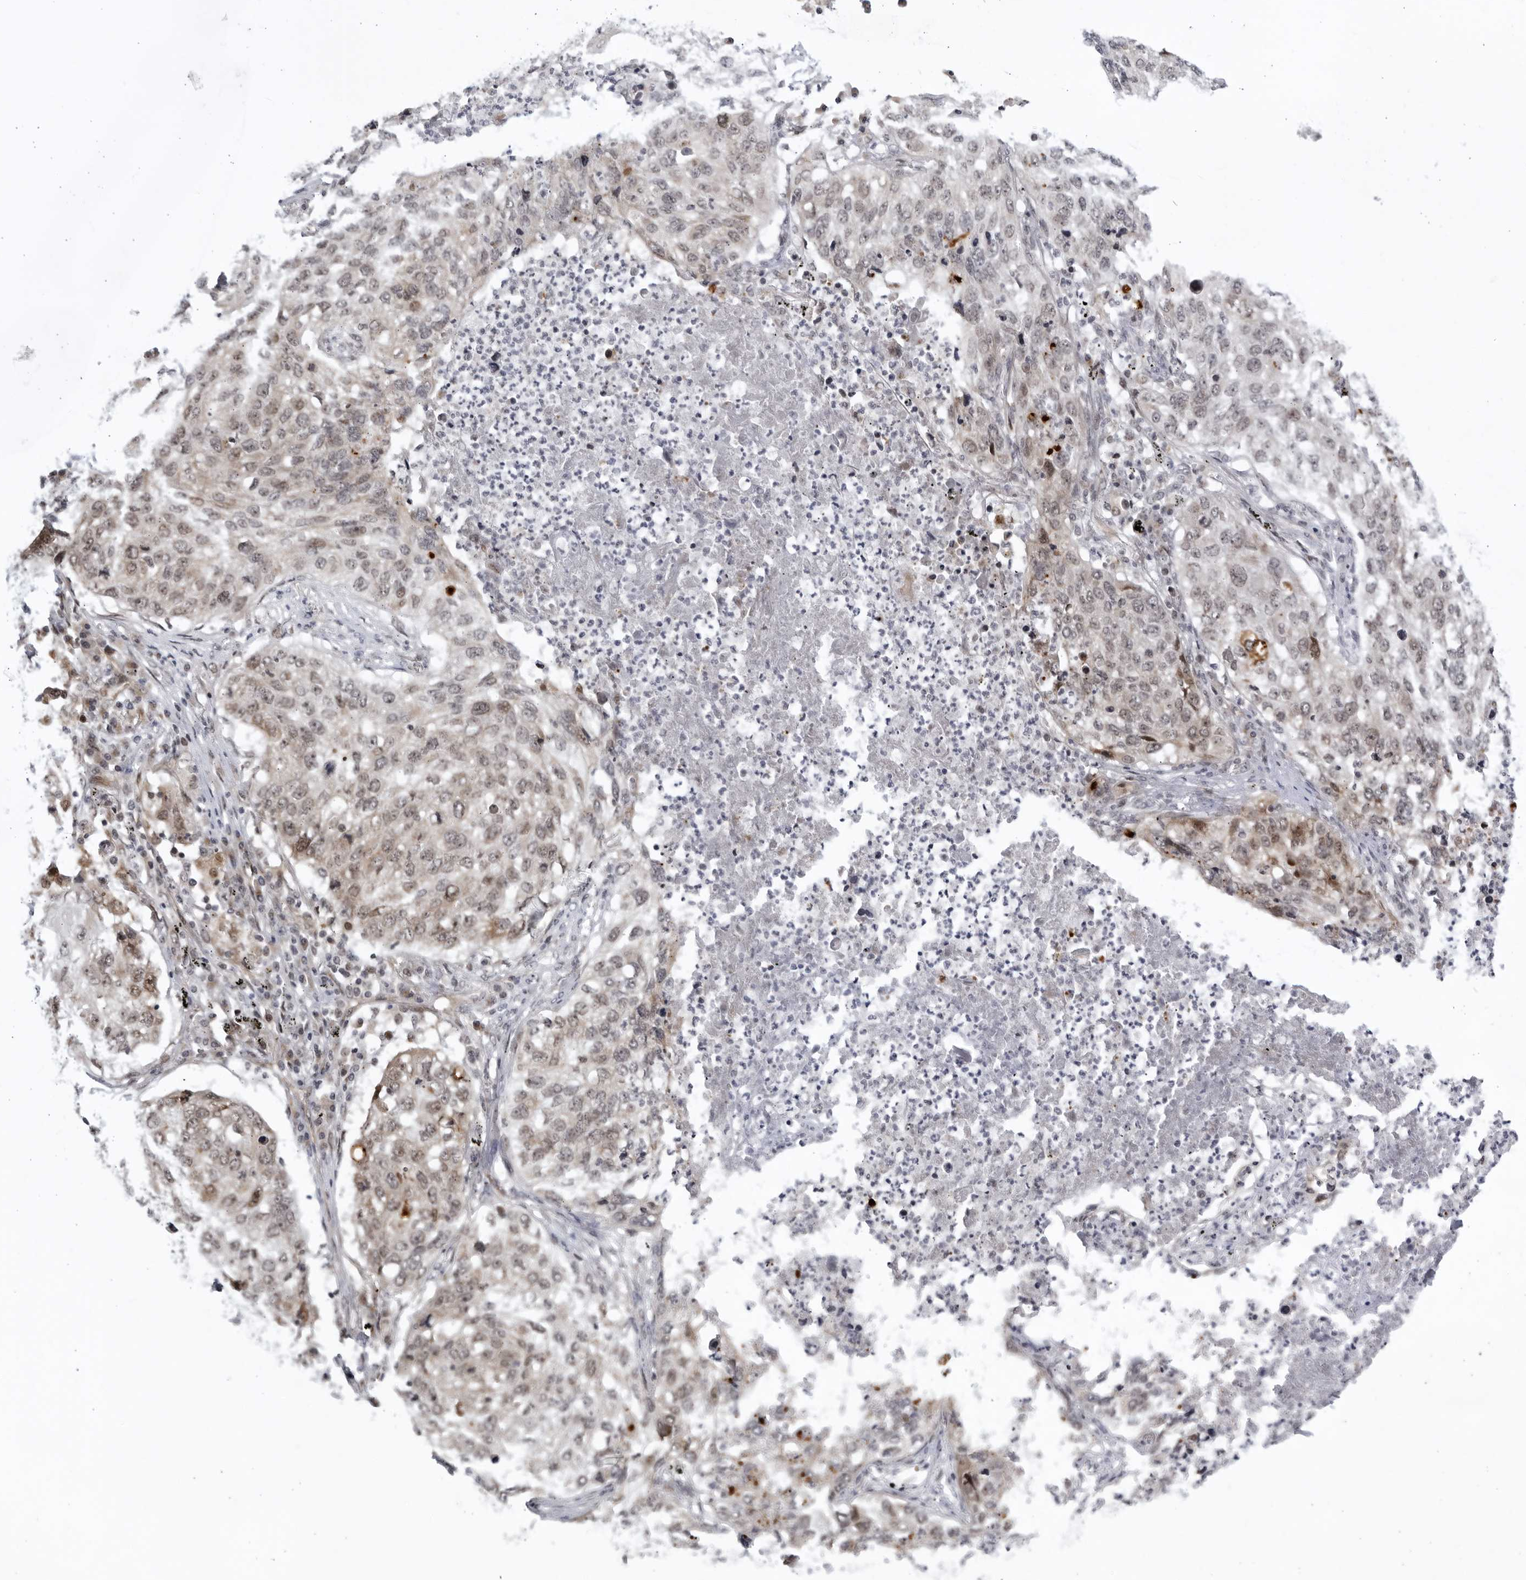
{"staining": {"intensity": "weak", "quantity": "25%-75%", "location": "cytoplasmic/membranous,nuclear"}, "tissue": "lung cancer", "cell_type": "Tumor cells", "image_type": "cancer", "snomed": [{"axis": "morphology", "description": "Squamous cell carcinoma, NOS"}, {"axis": "topography", "description": "Lung"}], "caption": "Immunohistochemical staining of lung cancer shows weak cytoplasmic/membranous and nuclear protein expression in approximately 25%-75% of tumor cells.", "gene": "ITGB3BP", "patient": {"sex": "female", "age": 63}}